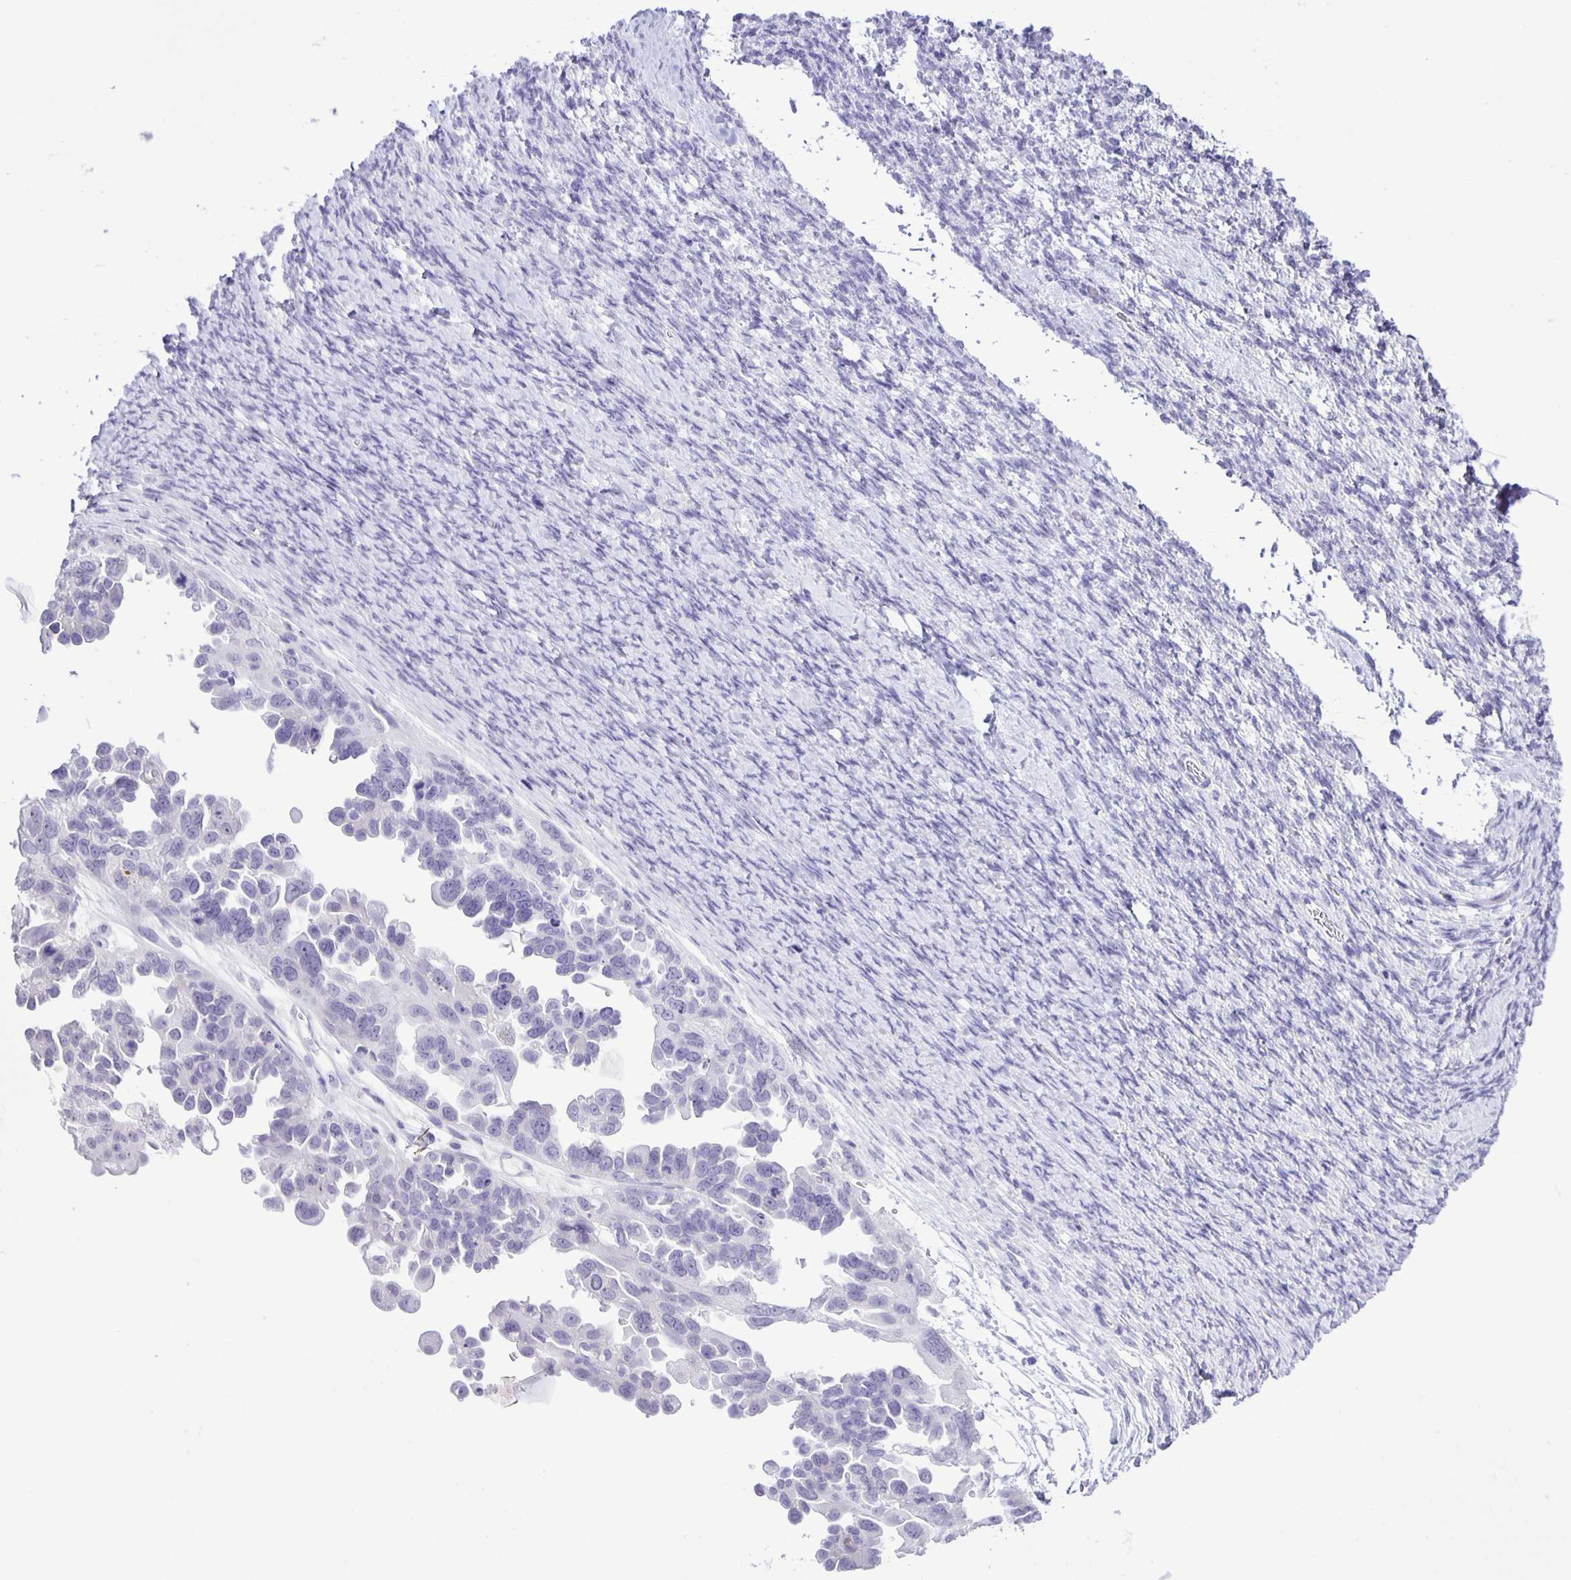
{"staining": {"intensity": "negative", "quantity": "none", "location": "none"}, "tissue": "ovarian cancer", "cell_type": "Tumor cells", "image_type": "cancer", "snomed": [{"axis": "morphology", "description": "Cystadenocarcinoma, serous, NOS"}, {"axis": "topography", "description": "Ovary"}], "caption": "Immunohistochemistry (IHC) image of neoplastic tissue: ovarian cancer (serous cystadenocarcinoma) stained with DAB shows no significant protein expression in tumor cells.", "gene": "EZHIP", "patient": {"sex": "female", "age": 53}}